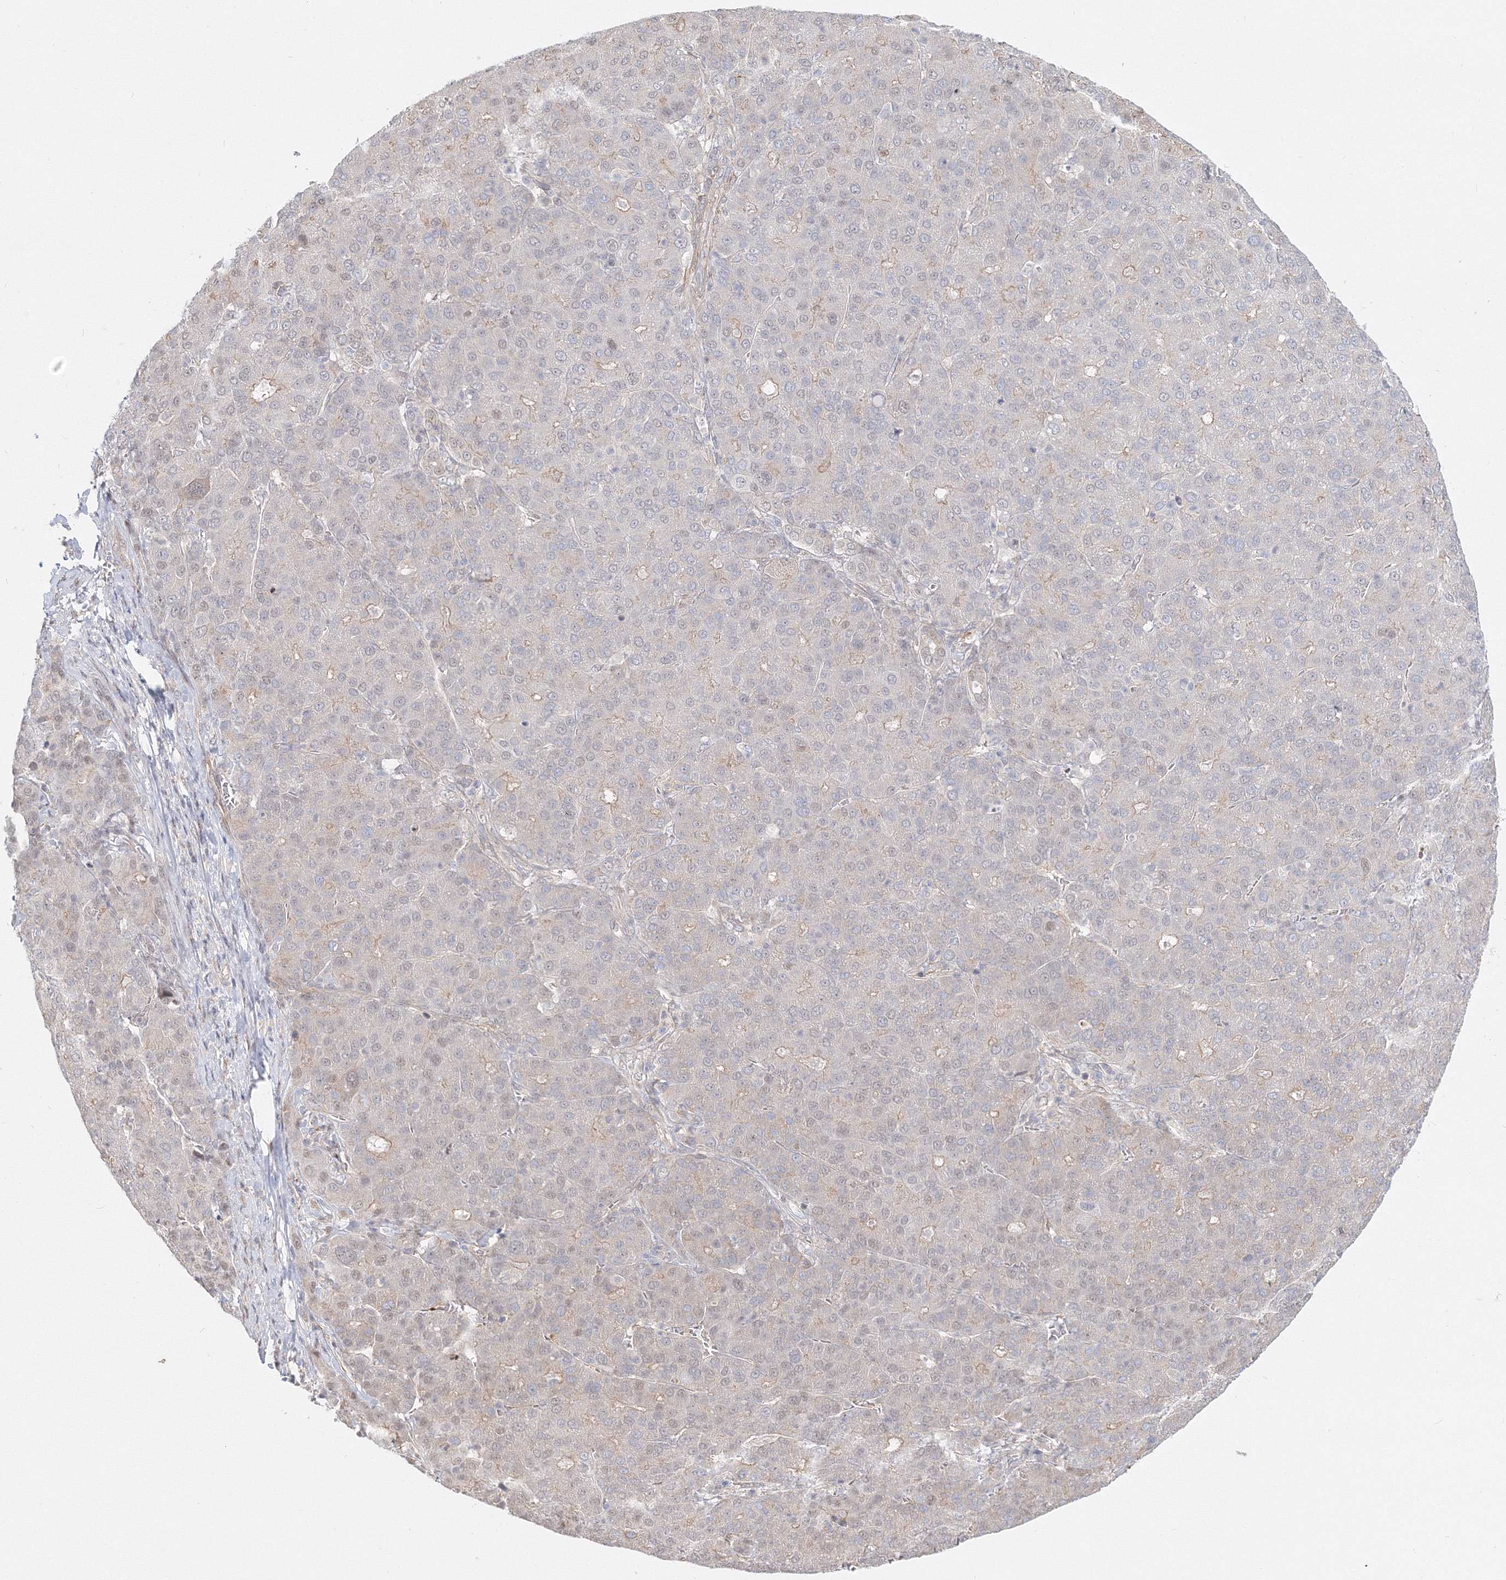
{"staining": {"intensity": "weak", "quantity": "<25%", "location": "nuclear"}, "tissue": "liver cancer", "cell_type": "Tumor cells", "image_type": "cancer", "snomed": [{"axis": "morphology", "description": "Carcinoma, Hepatocellular, NOS"}, {"axis": "topography", "description": "Liver"}], "caption": "High power microscopy micrograph of an immunohistochemistry (IHC) micrograph of hepatocellular carcinoma (liver), revealing no significant staining in tumor cells.", "gene": "ARHGAP21", "patient": {"sex": "male", "age": 65}}